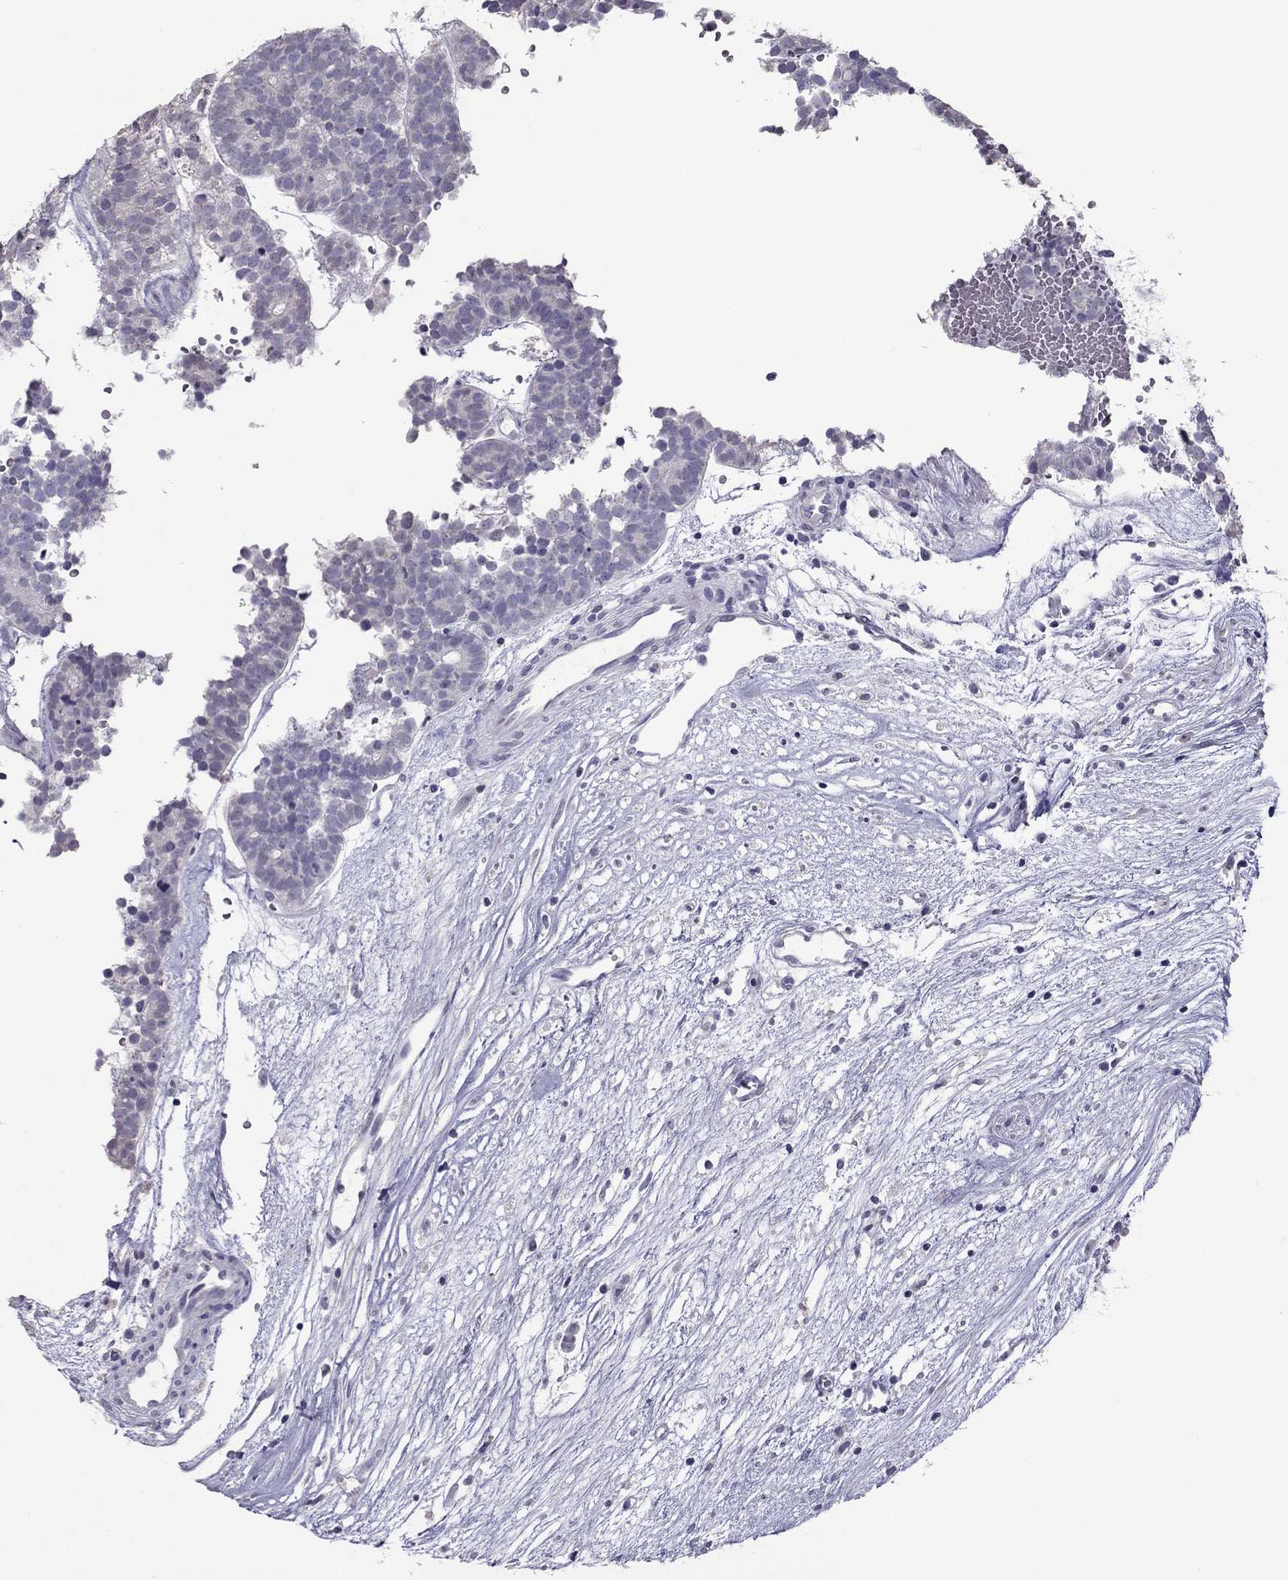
{"staining": {"intensity": "negative", "quantity": "none", "location": "none"}, "tissue": "head and neck cancer", "cell_type": "Tumor cells", "image_type": "cancer", "snomed": [{"axis": "morphology", "description": "Adenocarcinoma, NOS"}, {"axis": "topography", "description": "Head-Neck"}], "caption": "Head and neck cancer (adenocarcinoma) stained for a protein using IHC exhibits no expression tumor cells.", "gene": "RGS8", "patient": {"sex": "female", "age": 81}}